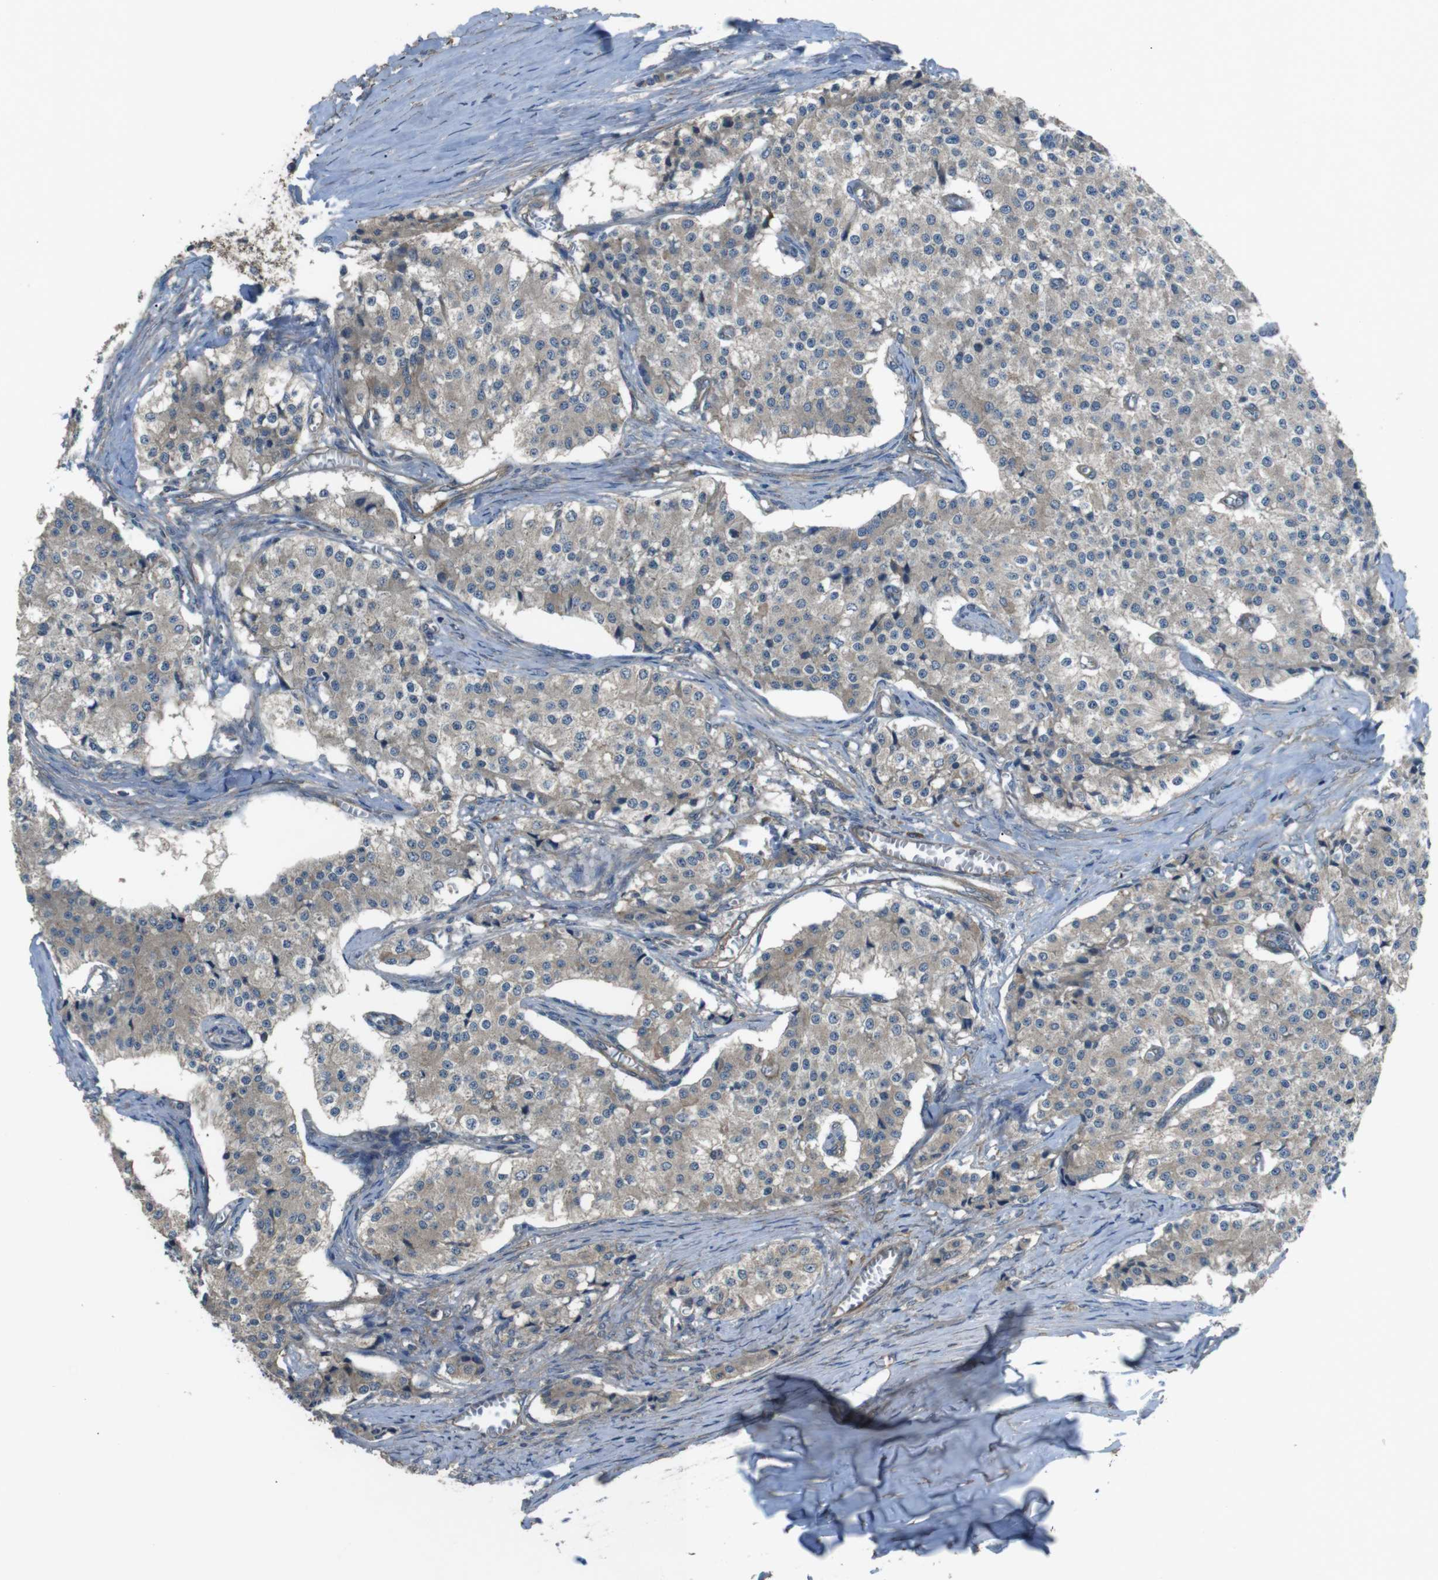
{"staining": {"intensity": "weak", "quantity": "25%-75%", "location": "cytoplasmic/membranous"}, "tissue": "carcinoid", "cell_type": "Tumor cells", "image_type": "cancer", "snomed": [{"axis": "morphology", "description": "Carcinoid, malignant, NOS"}, {"axis": "topography", "description": "Colon"}], "caption": "Carcinoid (malignant) stained for a protein (brown) shows weak cytoplasmic/membranous positive staining in about 25%-75% of tumor cells.", "gene": "FUT2", "patient": {"sex": "female", "age": 52}}